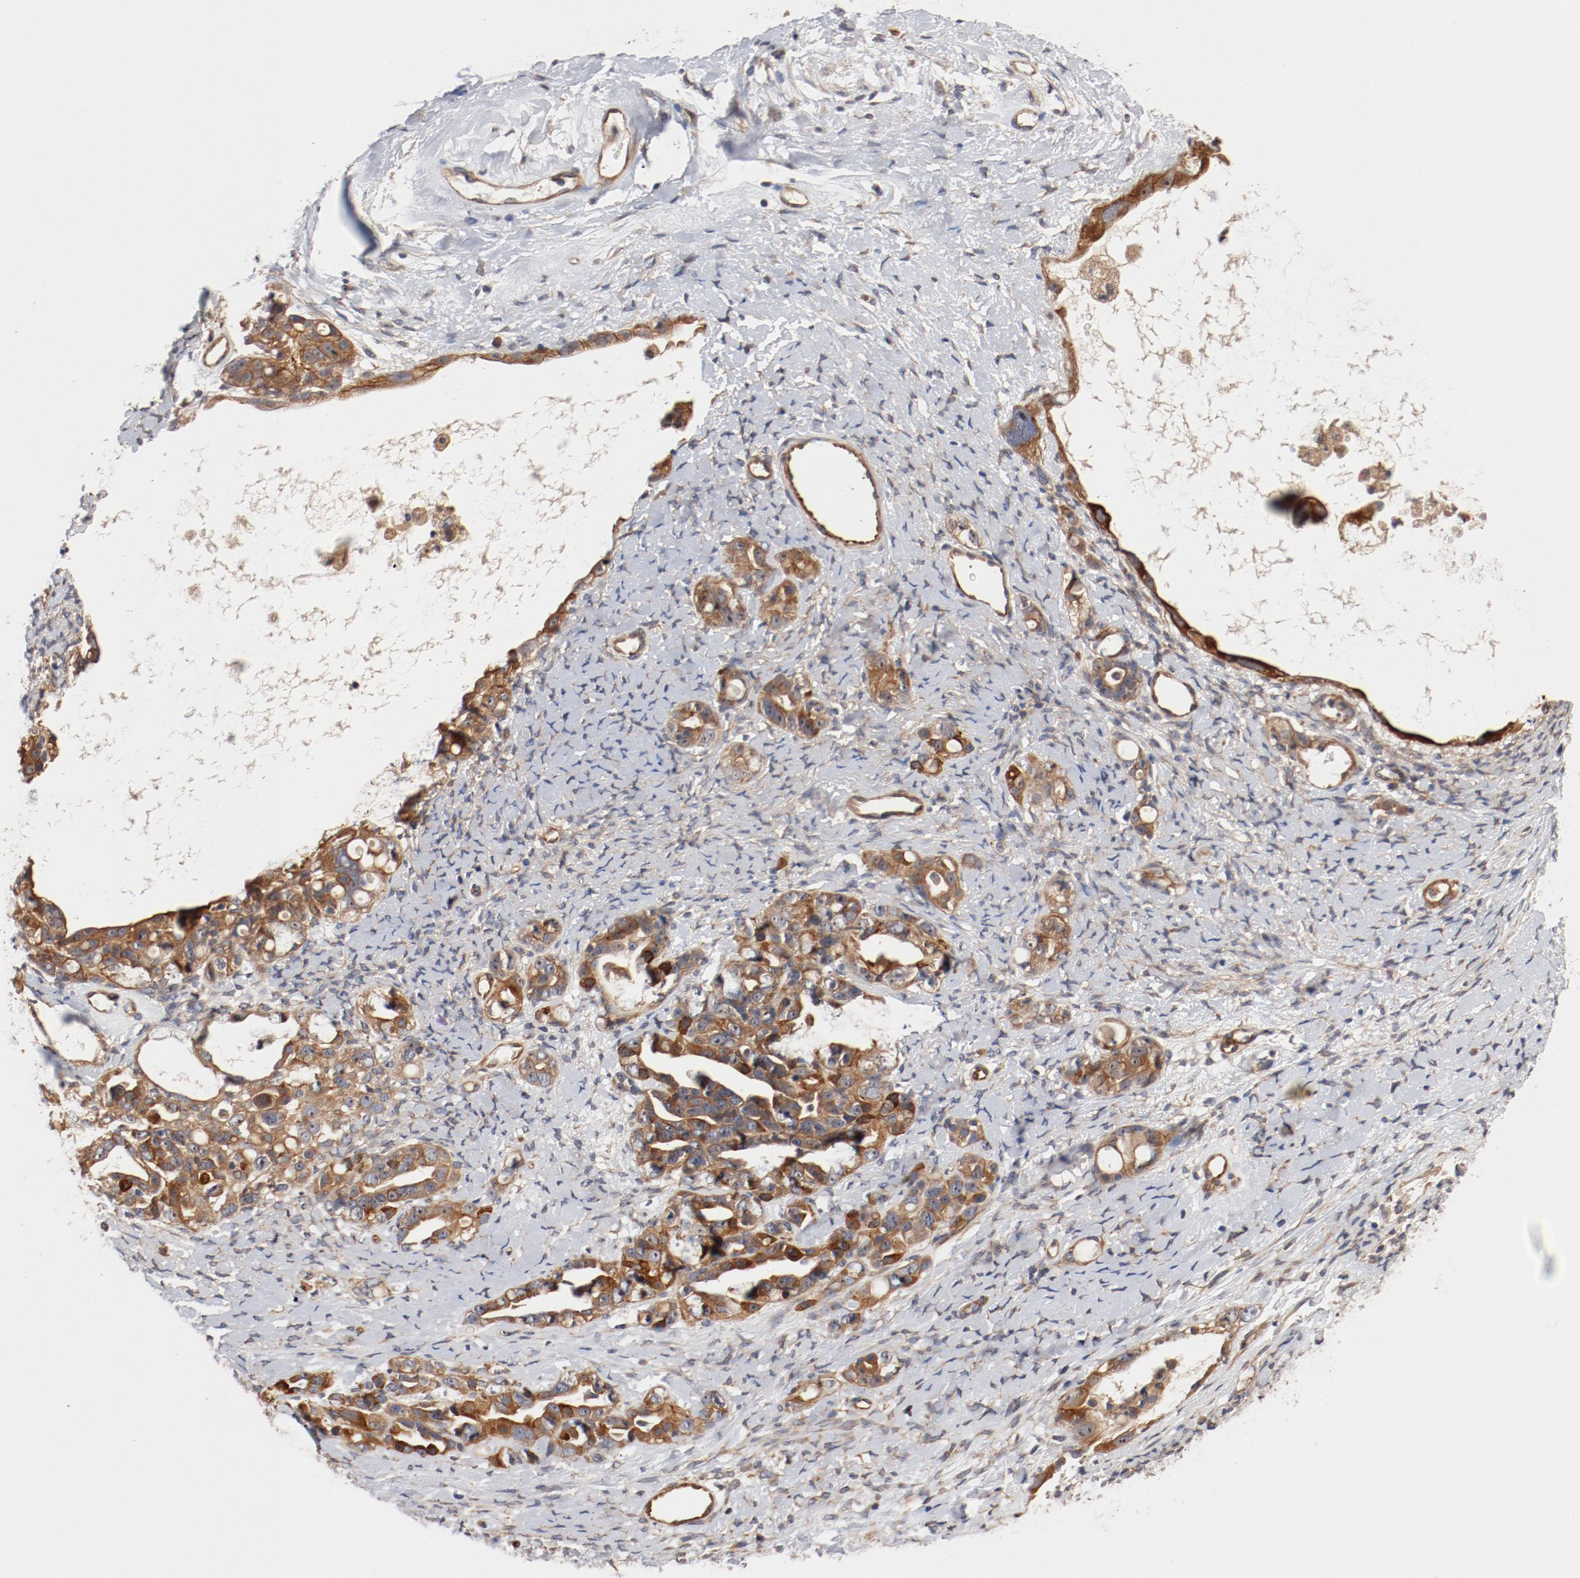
{"staining": {"intensity": "strong", "quantity": ">75%", "location": "cytoplasmic/membranous"}, "tissue": "ovarian cancer", "cell_type": "Tumor cells", "image_type": "cancer", "snomed": [{"axis": "morphology", "description": "Cystadenocarcinoma, serous, NOS"}, {"axis": "topography", "description": "Ovary"}], "caption": "There is high levels of strong cytoplasmic/membranous expression in tumor cells of ovarian cancer (serous cystadenocarcinoma), as demonstrated by immunohistochemical staining (brown color).", "gene": "PITPNM2", "patient": {"sex": "female", "age": 66}}